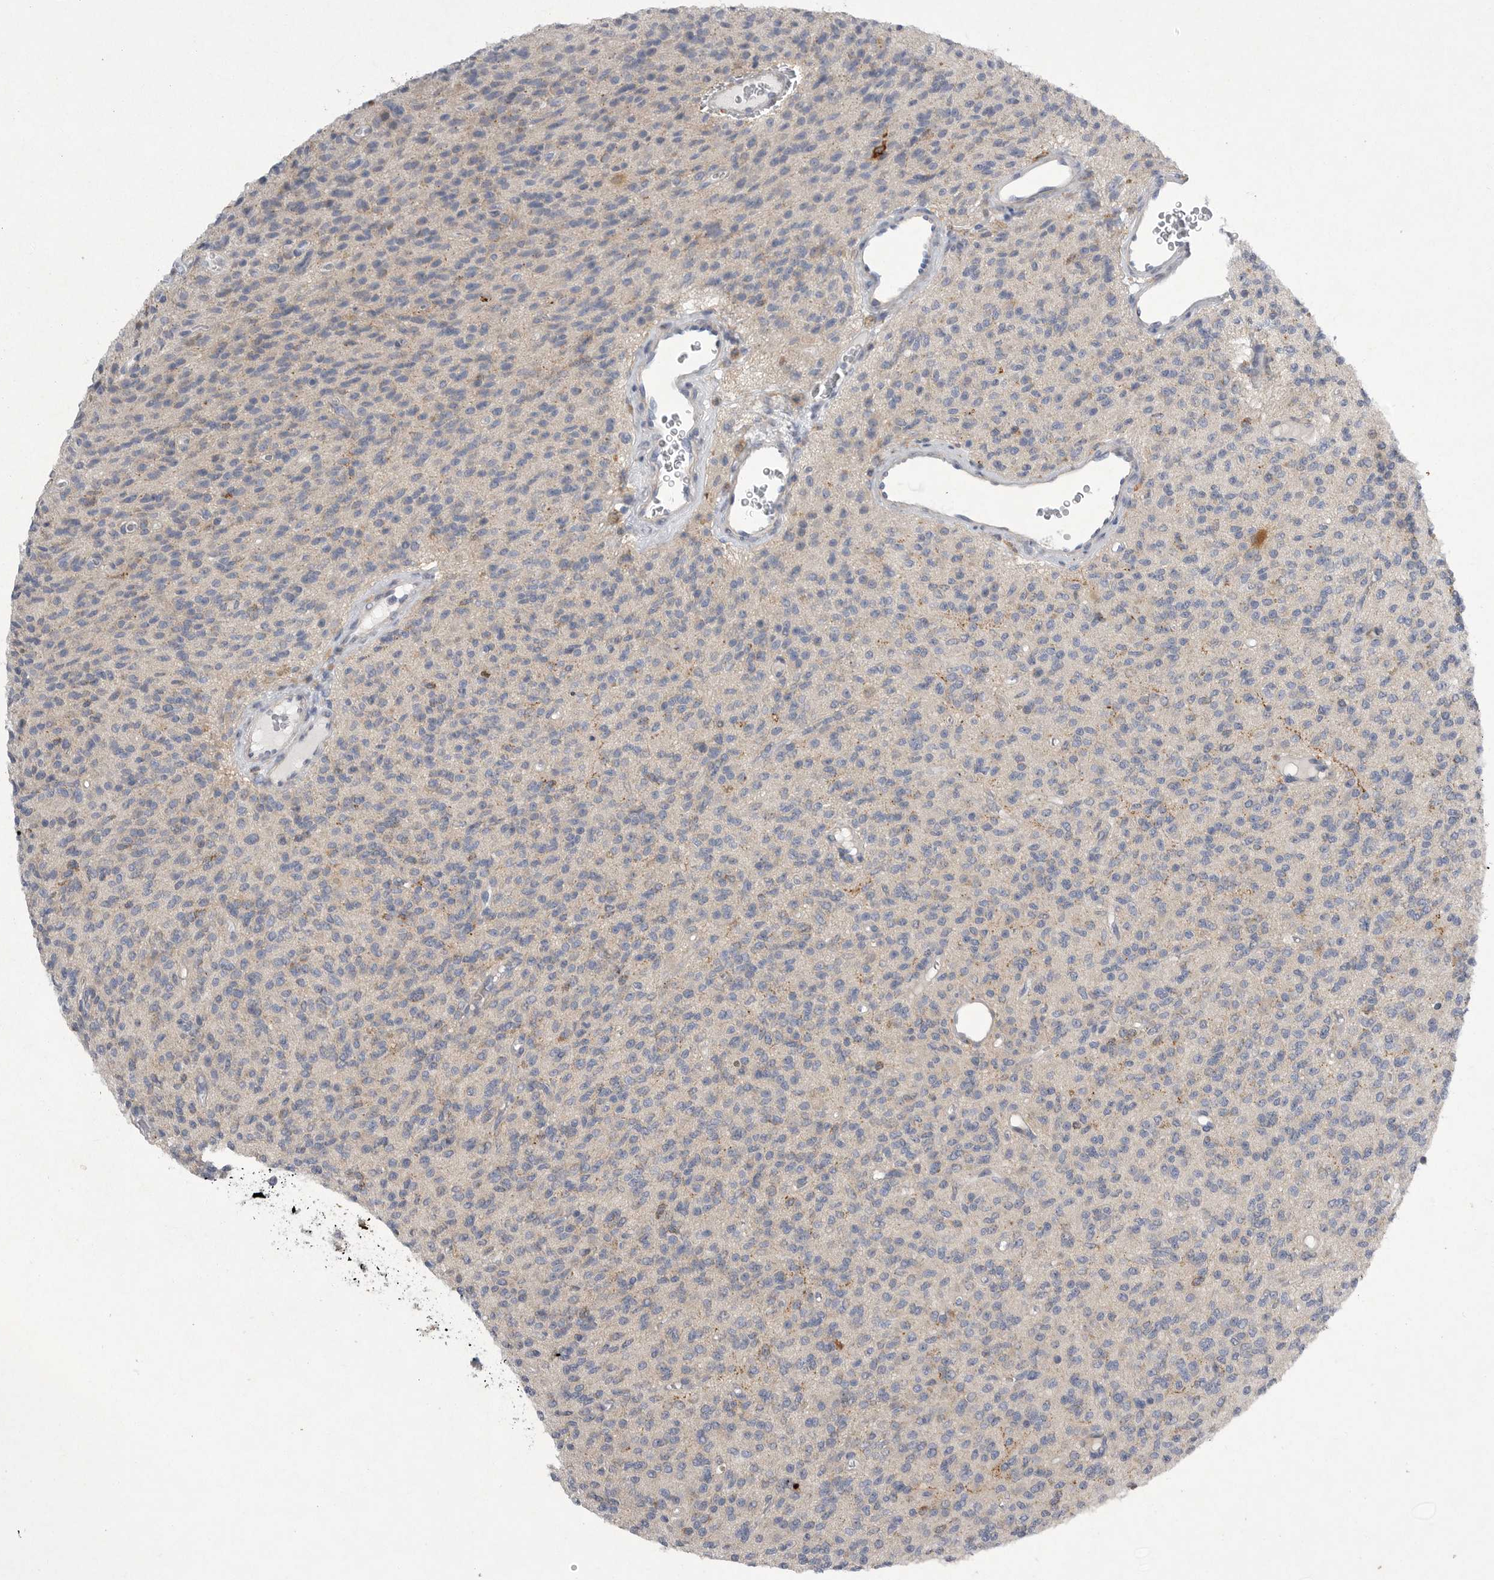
{"staining": {"intensity": "moderate", "quantity": "<25%", "location": "cytoplasmic/membranous"}, "tissue": "glioma", "cell_type": "Tumor cells", "image_type": "cancer", "snomed": [{"axis": "morphology", "description": "Glioma, malignant, High grade"}, {"axis": "topography", "description": "Brain"}], "caption": "Malignant glioma (high-grade) stained for a protein (brown) displays moderate cytoplasmic/membranous positive positivity in about <25% of tumor cells.", "gene": "EDEM3", "patient": {"sex": "male", "age": 34}}